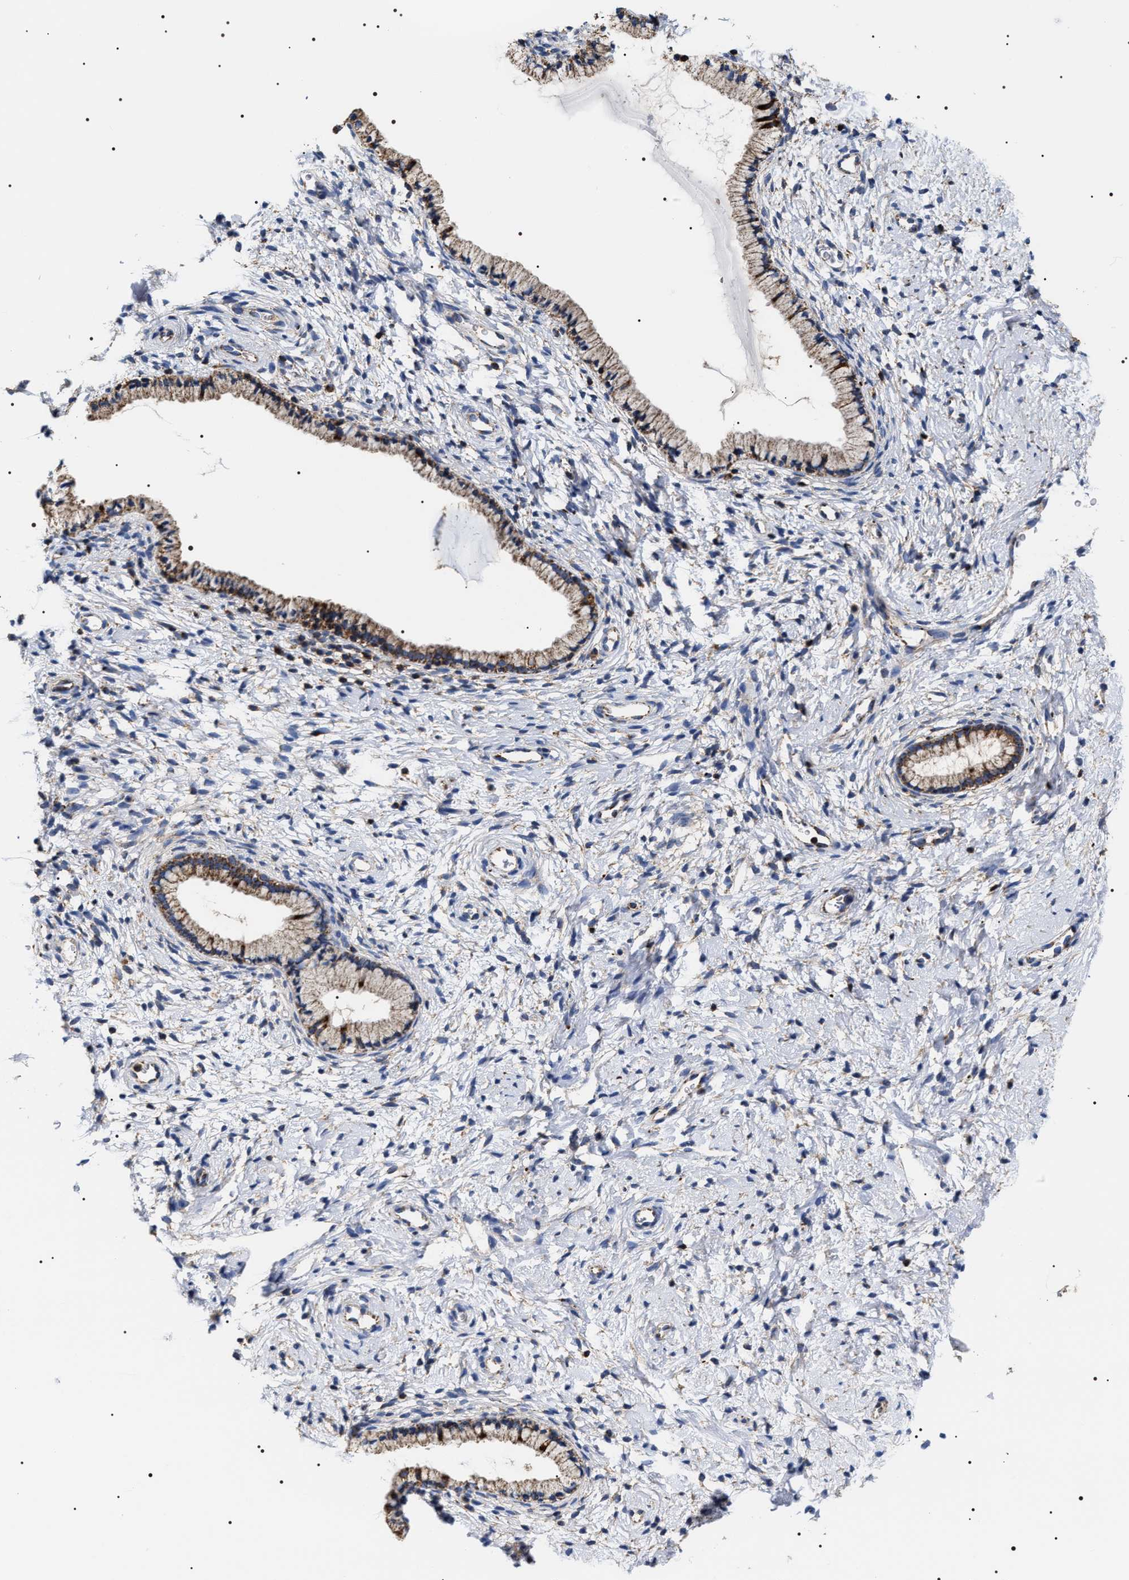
{"staining": {"intensity": "strong", "quantity": ">75%", "location": "cytoplasmic/membranous"}, "tissue": "cervix", "cell_type": "Glandular cells", "image_type": "normal", "snomed": [{"axis": "morphology", "description": "Normal tissue, NOS"}, {"axis": "topography", "description": "Cervix"}], "caption": "Cervix stained with IHC displays strong cytoplasmic/membranous positivity in approximately >75% of glandular cells. The protein is shown in brown color, while the nuclei are stained blue.", "gene": "COG5", "patient": {"sex": "female", "age": 72}}